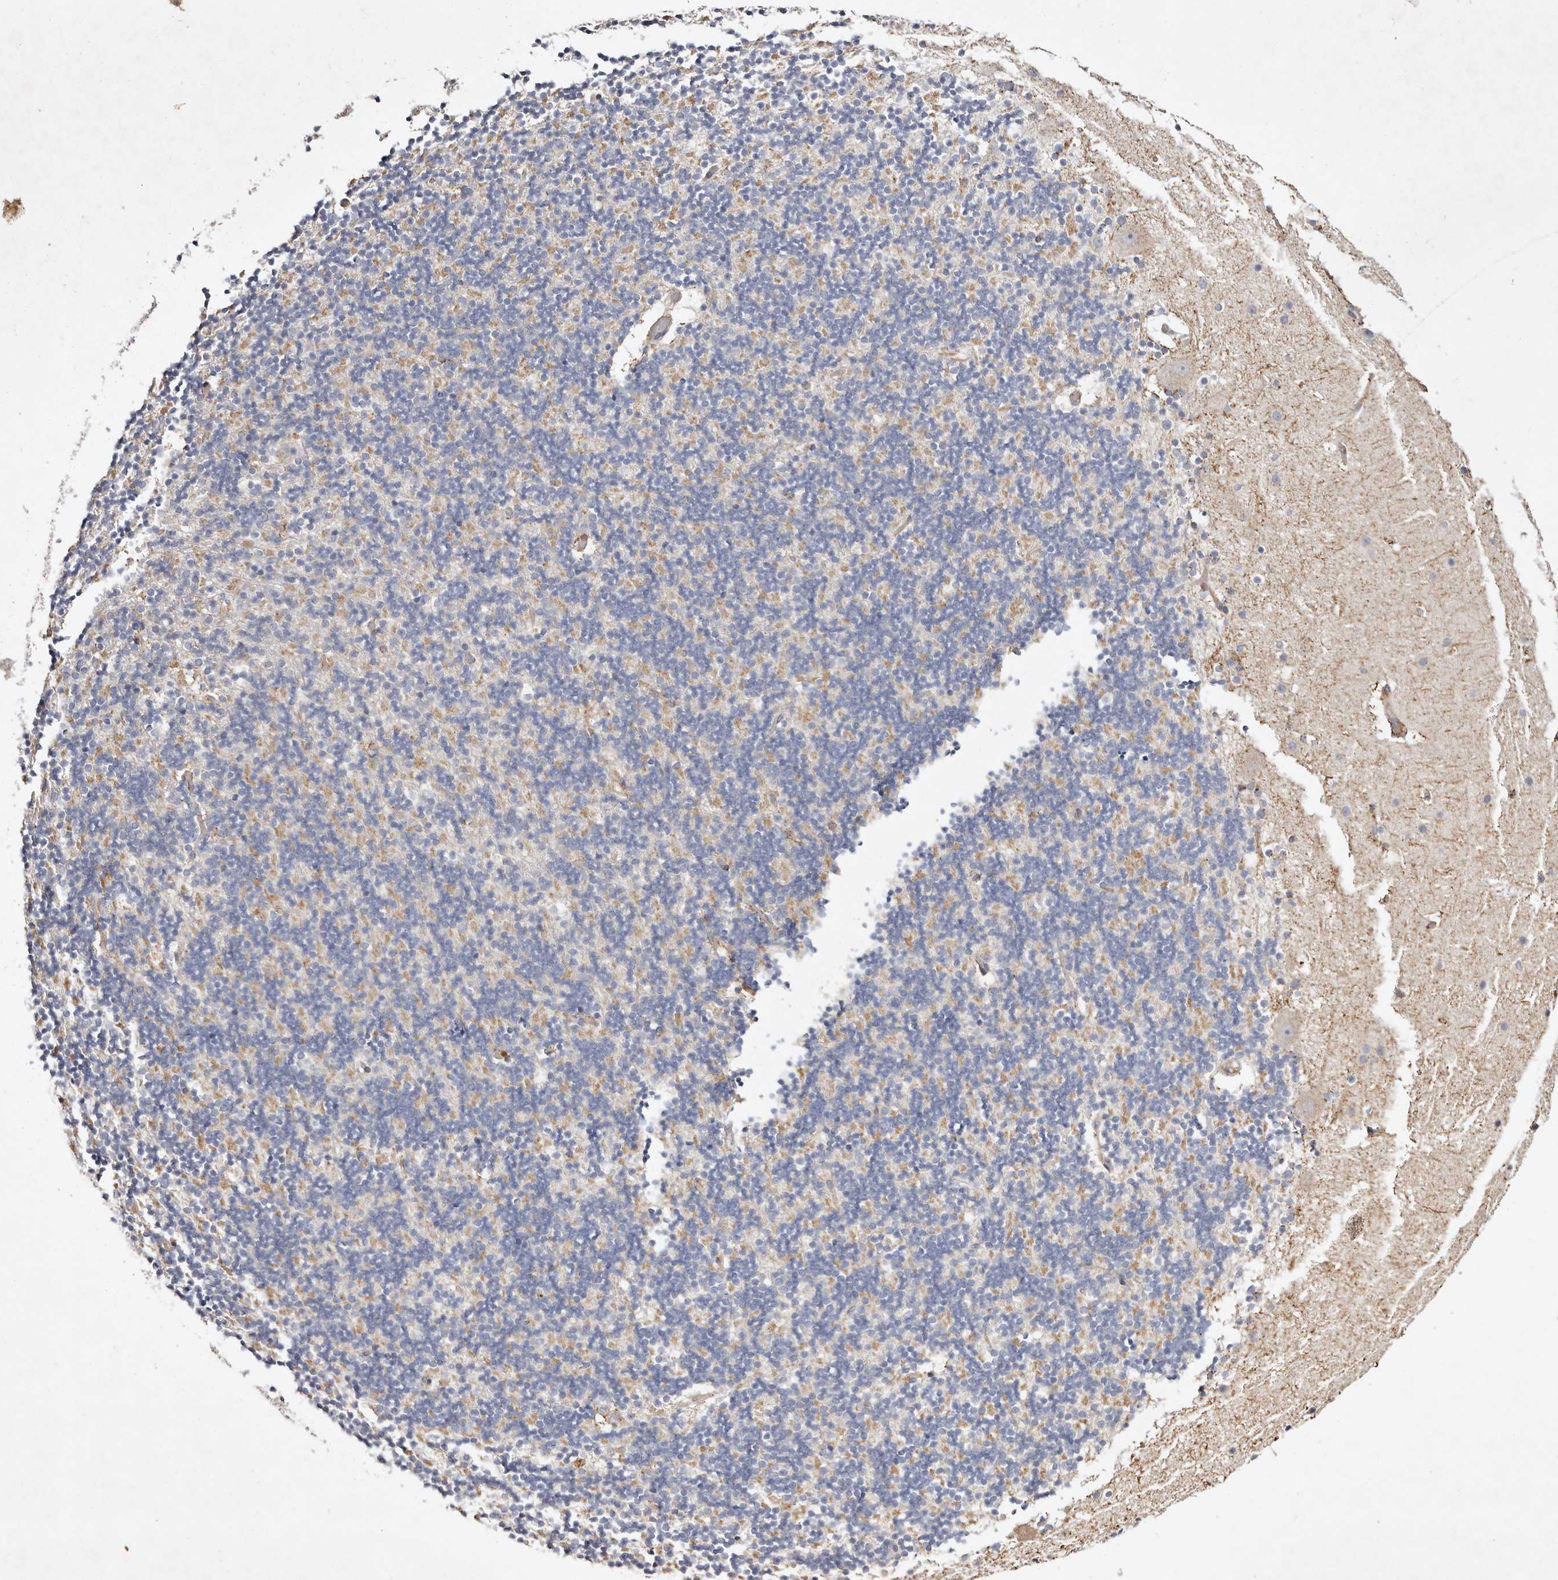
{"staining": {"intensity": "negative", "quantity": "none", "location": "none"}, "tissue": "cerebellum", "cell_type": "Cells in granular layer", "image_type": "normal", "snomed": [{"axis": "morphology", "description": "Normal tissue, NOS"}, {"axis": "topography", "description": "Cerebellum"}], "caption": "The photomicrograph shows no staining of cells in granular layer in normal cerebellum.", "gene": "SERPINH1", "patient": {"sex": "male", "age": 57}}